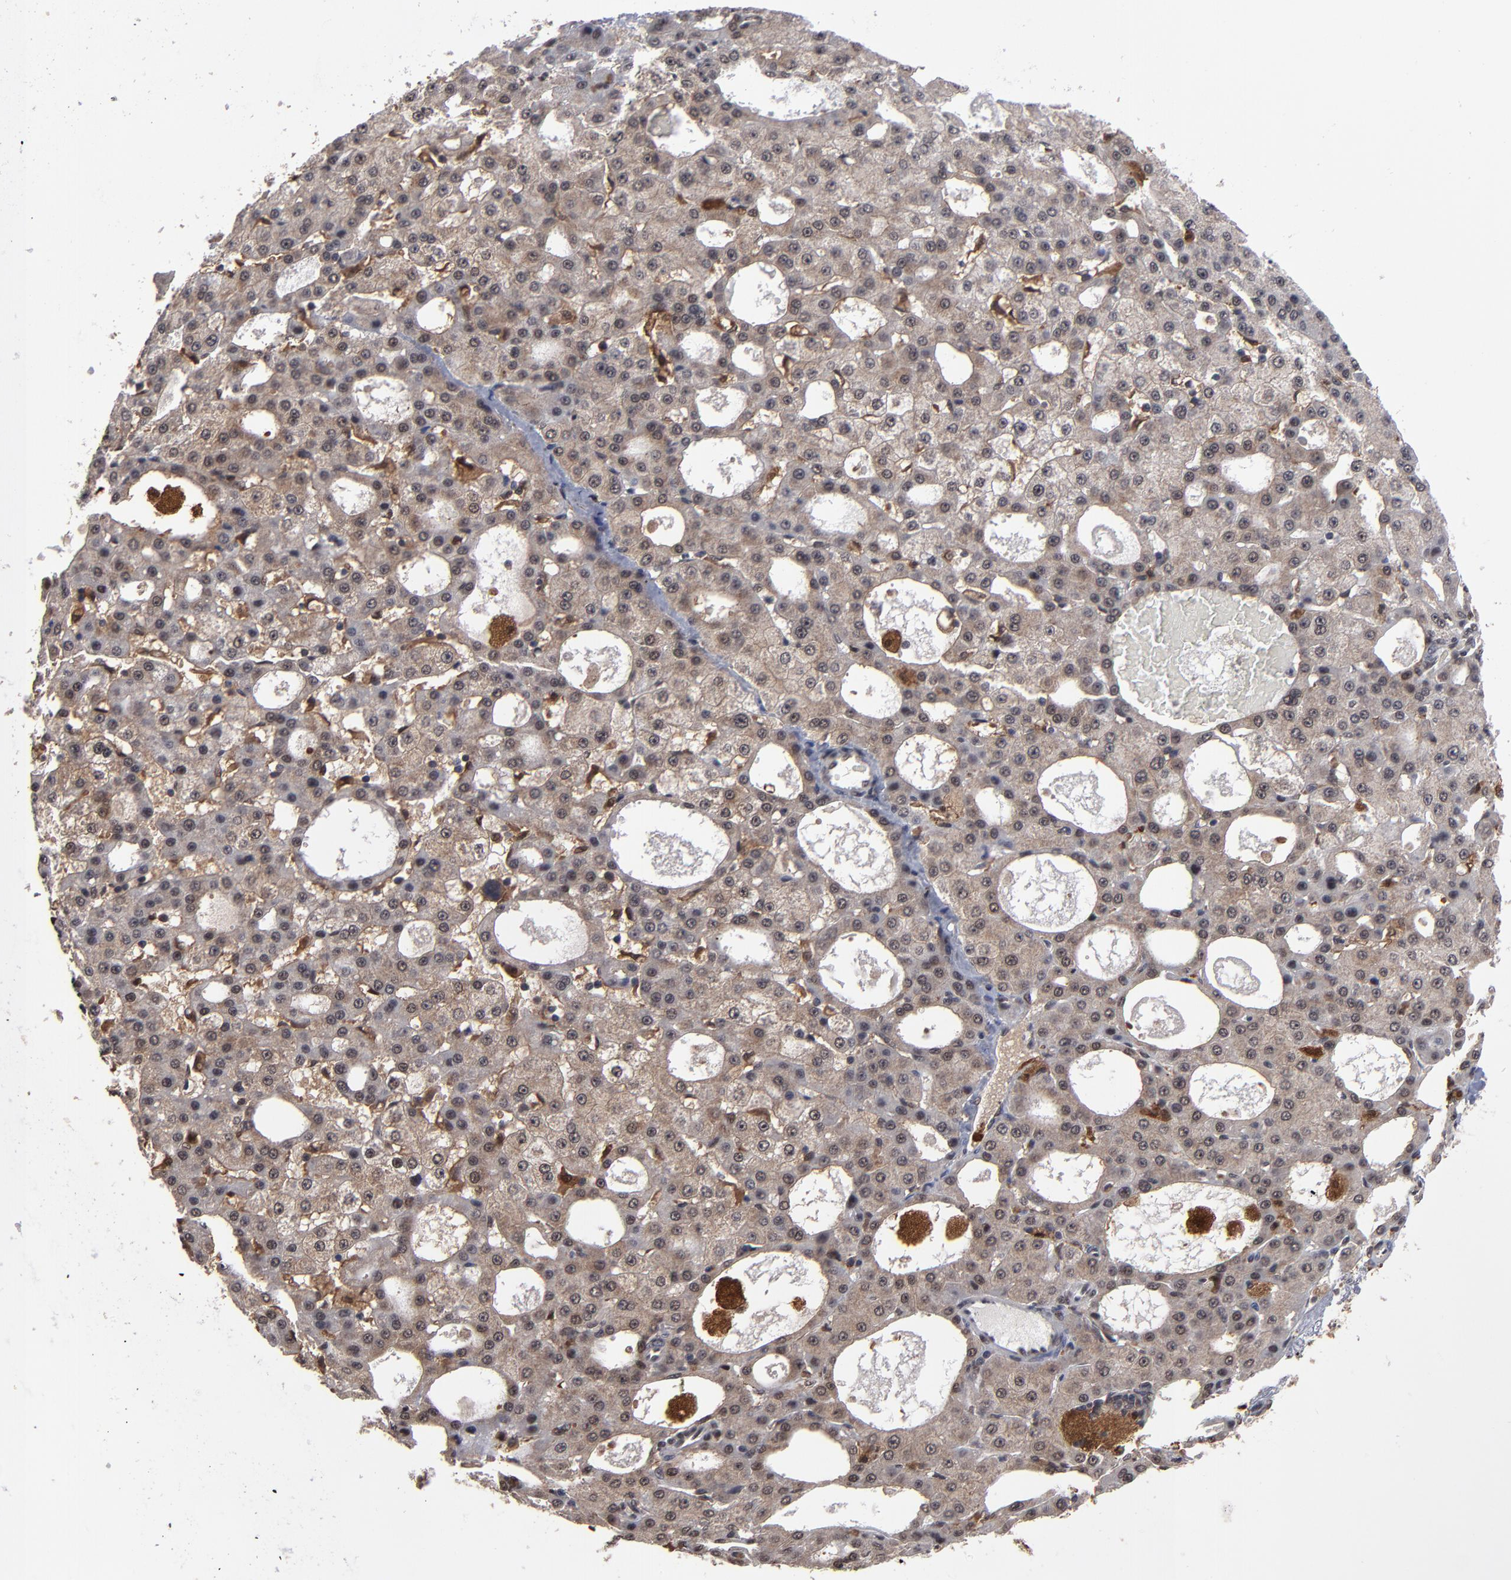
{"staining": {"intensity": "weak", "quantity": ">75%", "location": "cytoplasmic/membranous,nuclear"}, "tissue": "liver cancer", "cell_type": "Tumor cells", "image_type": "cancer", "snomed": [{"axis": "morphology", "description": "Carcinoma, Hepatocellular, NOS"}, {"axis": "topography", "description": "Liver"}], "caption": "Liver cancer (hepatocellular carcinoma) was stained to show a protein in brown. There is low levels of weak cytoplasmic/membranous and nuclear staining in approximately >75% of tumor cells. The protein is stained brown, and the nuclei are stained in blue (DAB IHC with brightfield microscopy, high magnification).", "gene": "HUWE1", "patient": {"sex": "male", "age": 47}}